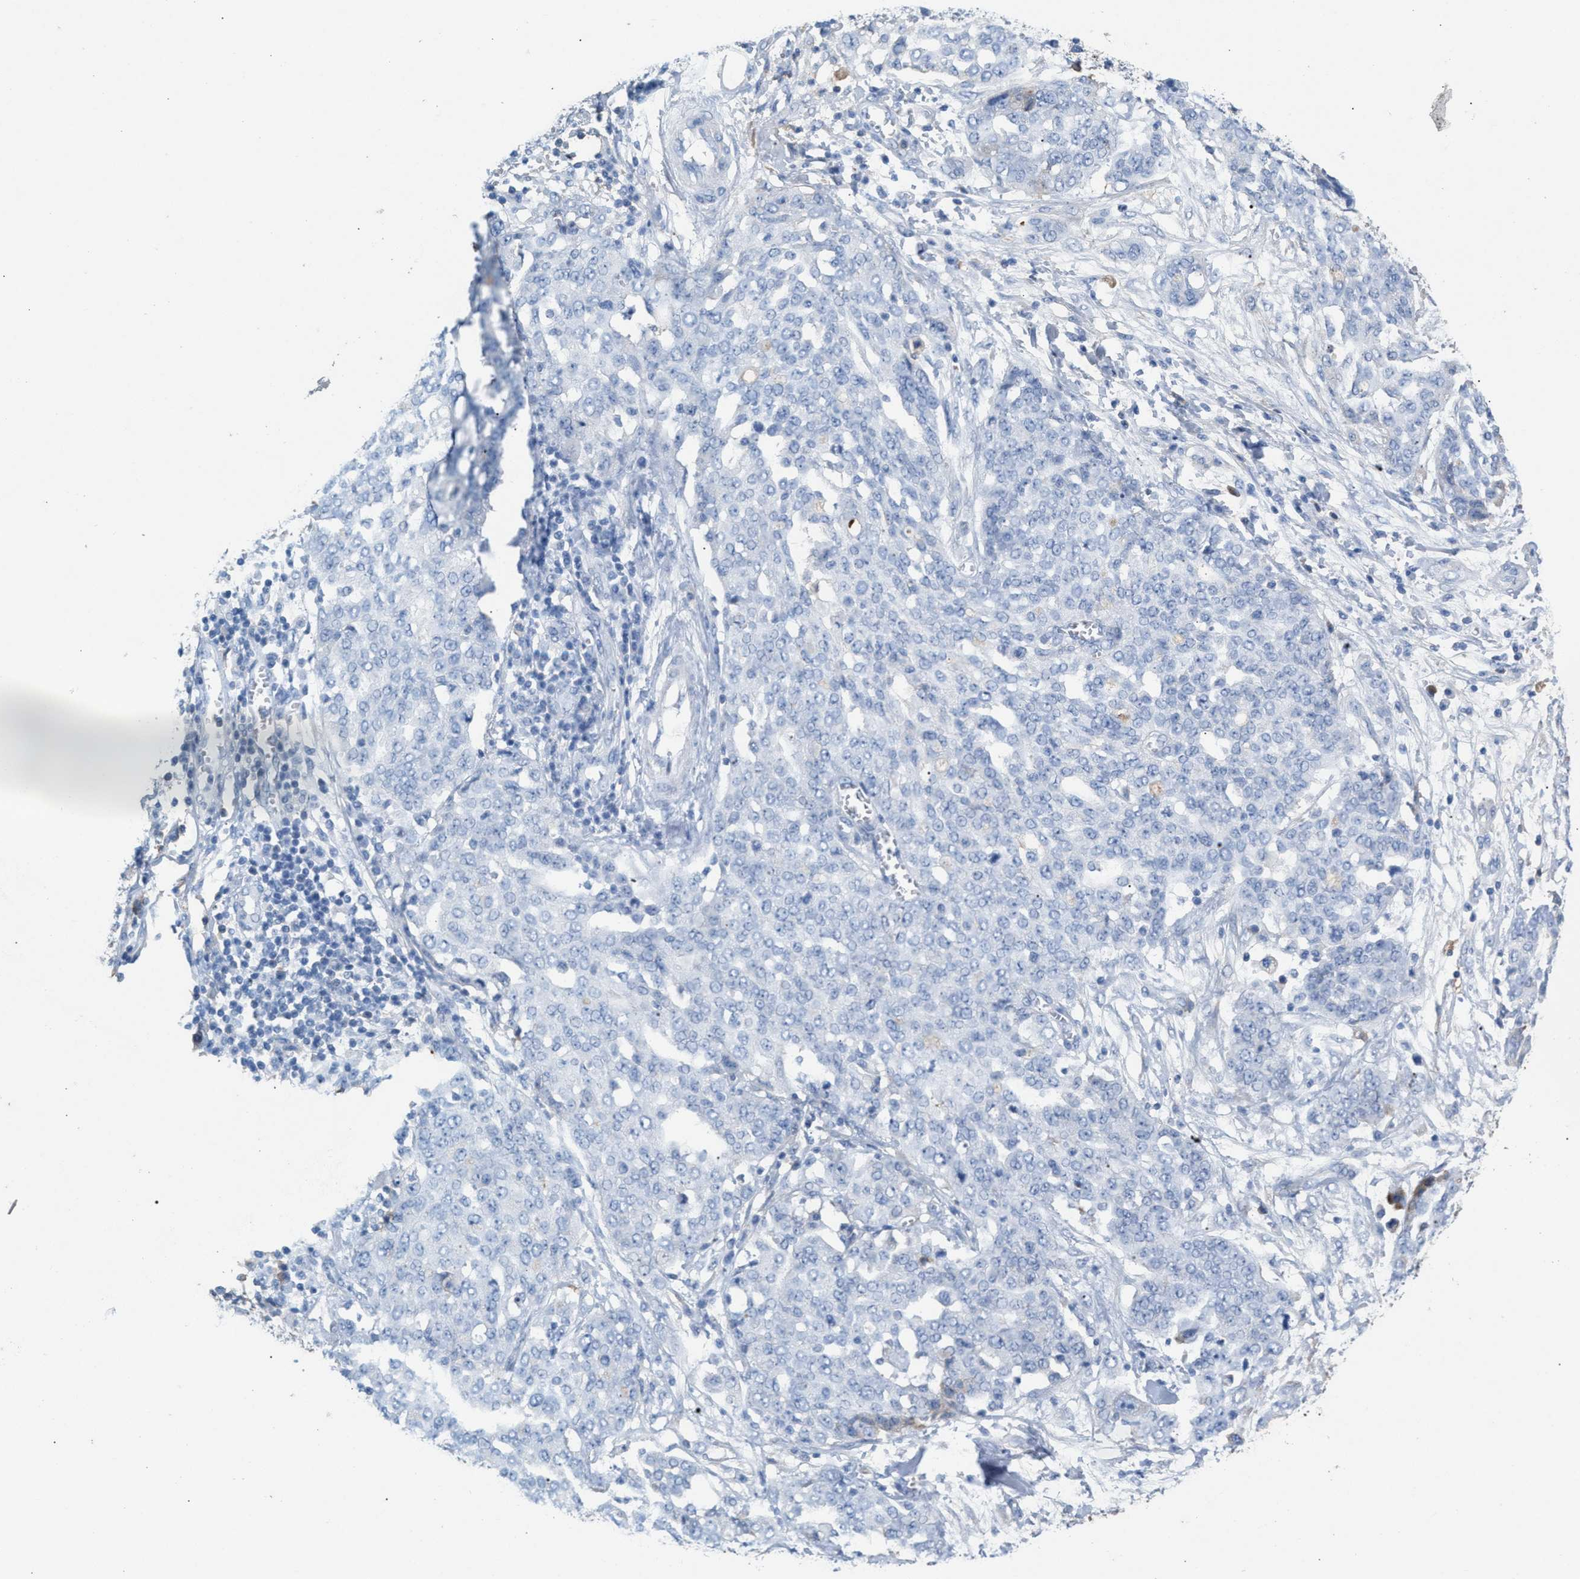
{"staining": {"intensity": "negative", "quantity": "none", "location": "none"}, "tissue": "ovarian cancer", "cell_type": "Tumor cells", "image_type": "cancer", "snomed": [{"axis": "morphology", "description": "Cystadenocarcinoma, serous, NOS"}, {"axis": "topography", "description": "Soft tissue"}, {"axis": "topography", "description": "Ovary"}], "caption": "The micrograph shows no staining of tumor cells in ovarian cancer.", "gene": "APOH", "patient": {"sex": "female", "age": 57}}